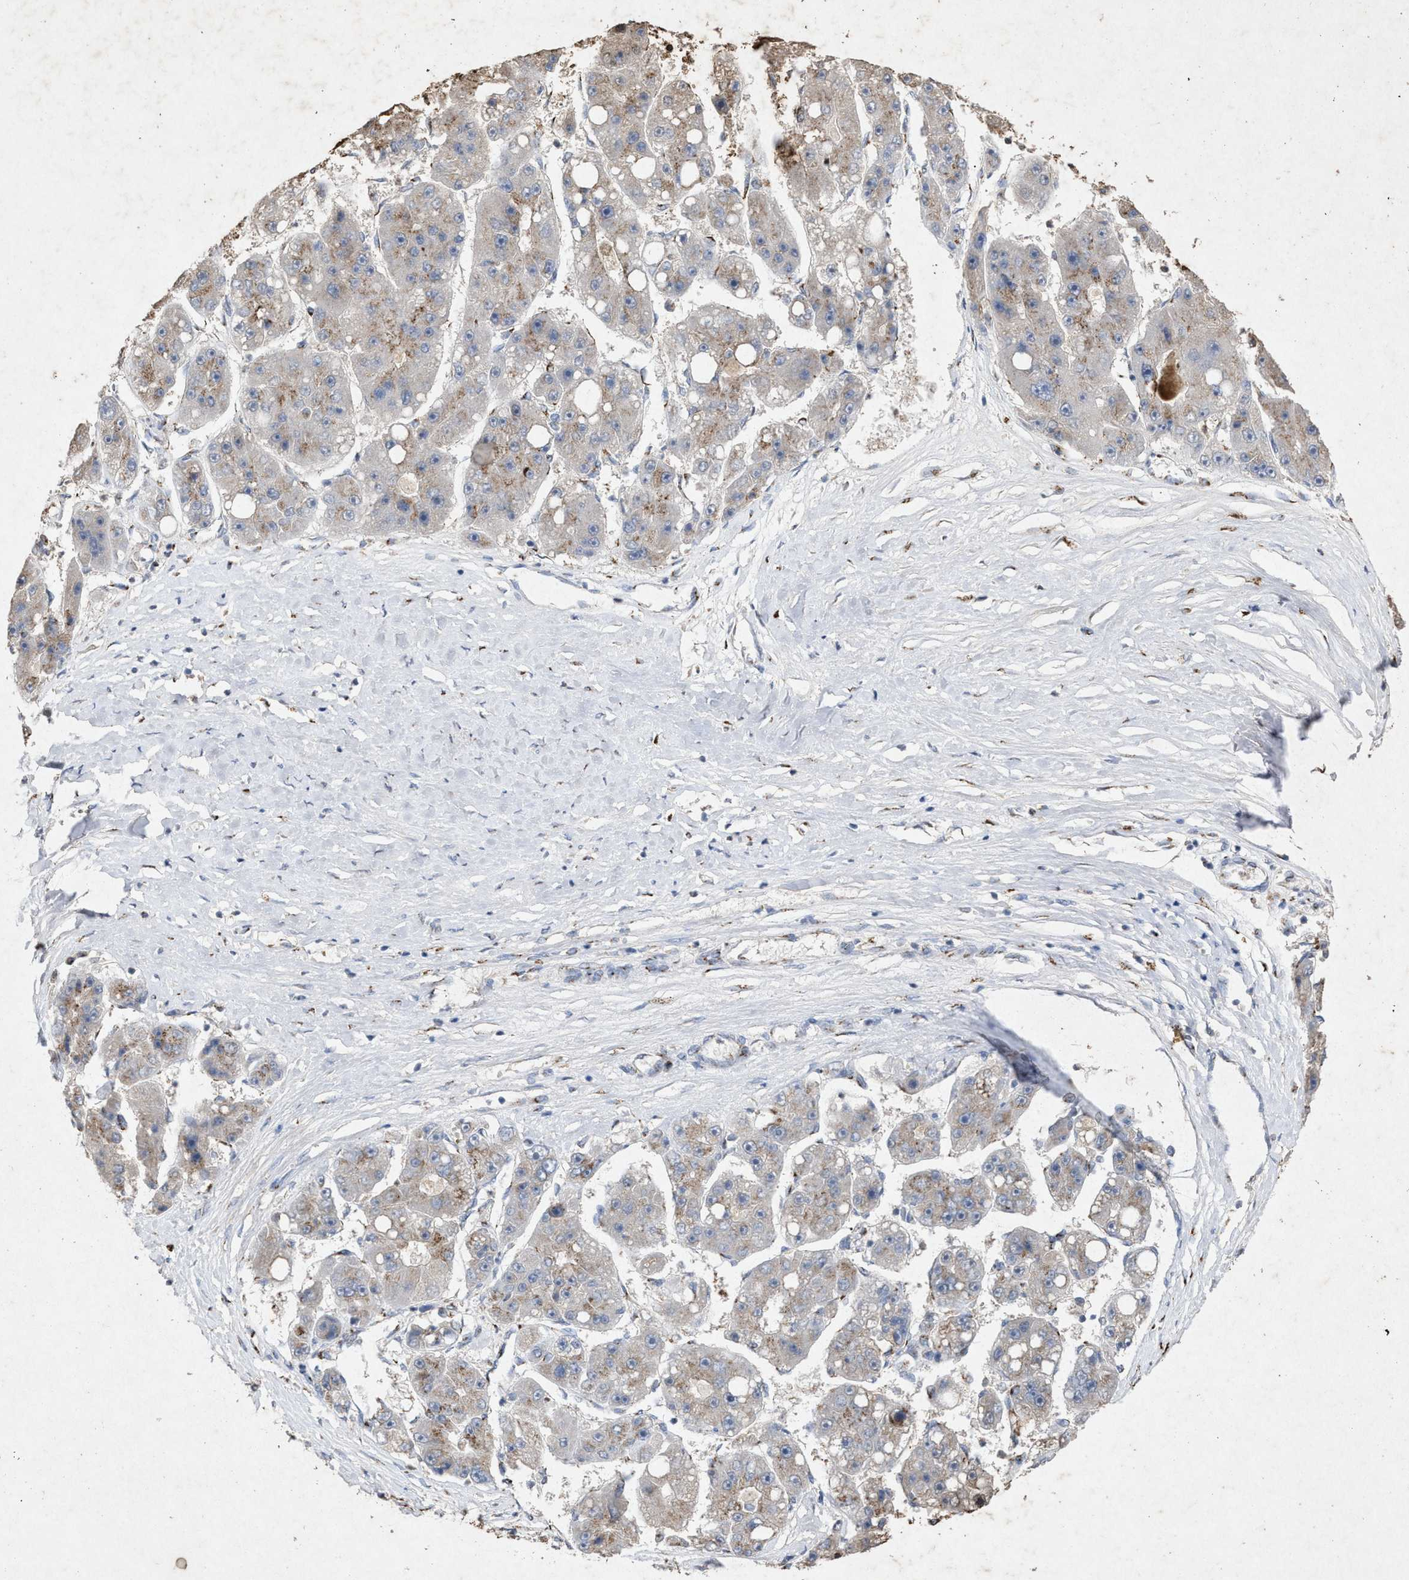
{"staining": {"intensity": "weak", "quantity": "<25%", "location": "cytoplasmic/membranous"}, "tissue": "liver cancer", "cell_type": "Tumor cells", "image_type": "cancer", "snomed": [{"axis": "morphology", "description": "Carcinoma, Hepatocellular, NOS"}, {"axis": "topography", "description": "Liver"}], "caption": "Immunohistochemistry of hepatocellular carcinoma (liver) exhibits no staining in tumor cells.", "gene": "MAN2A1", "patient": {"sex": "female", "age": 61}}